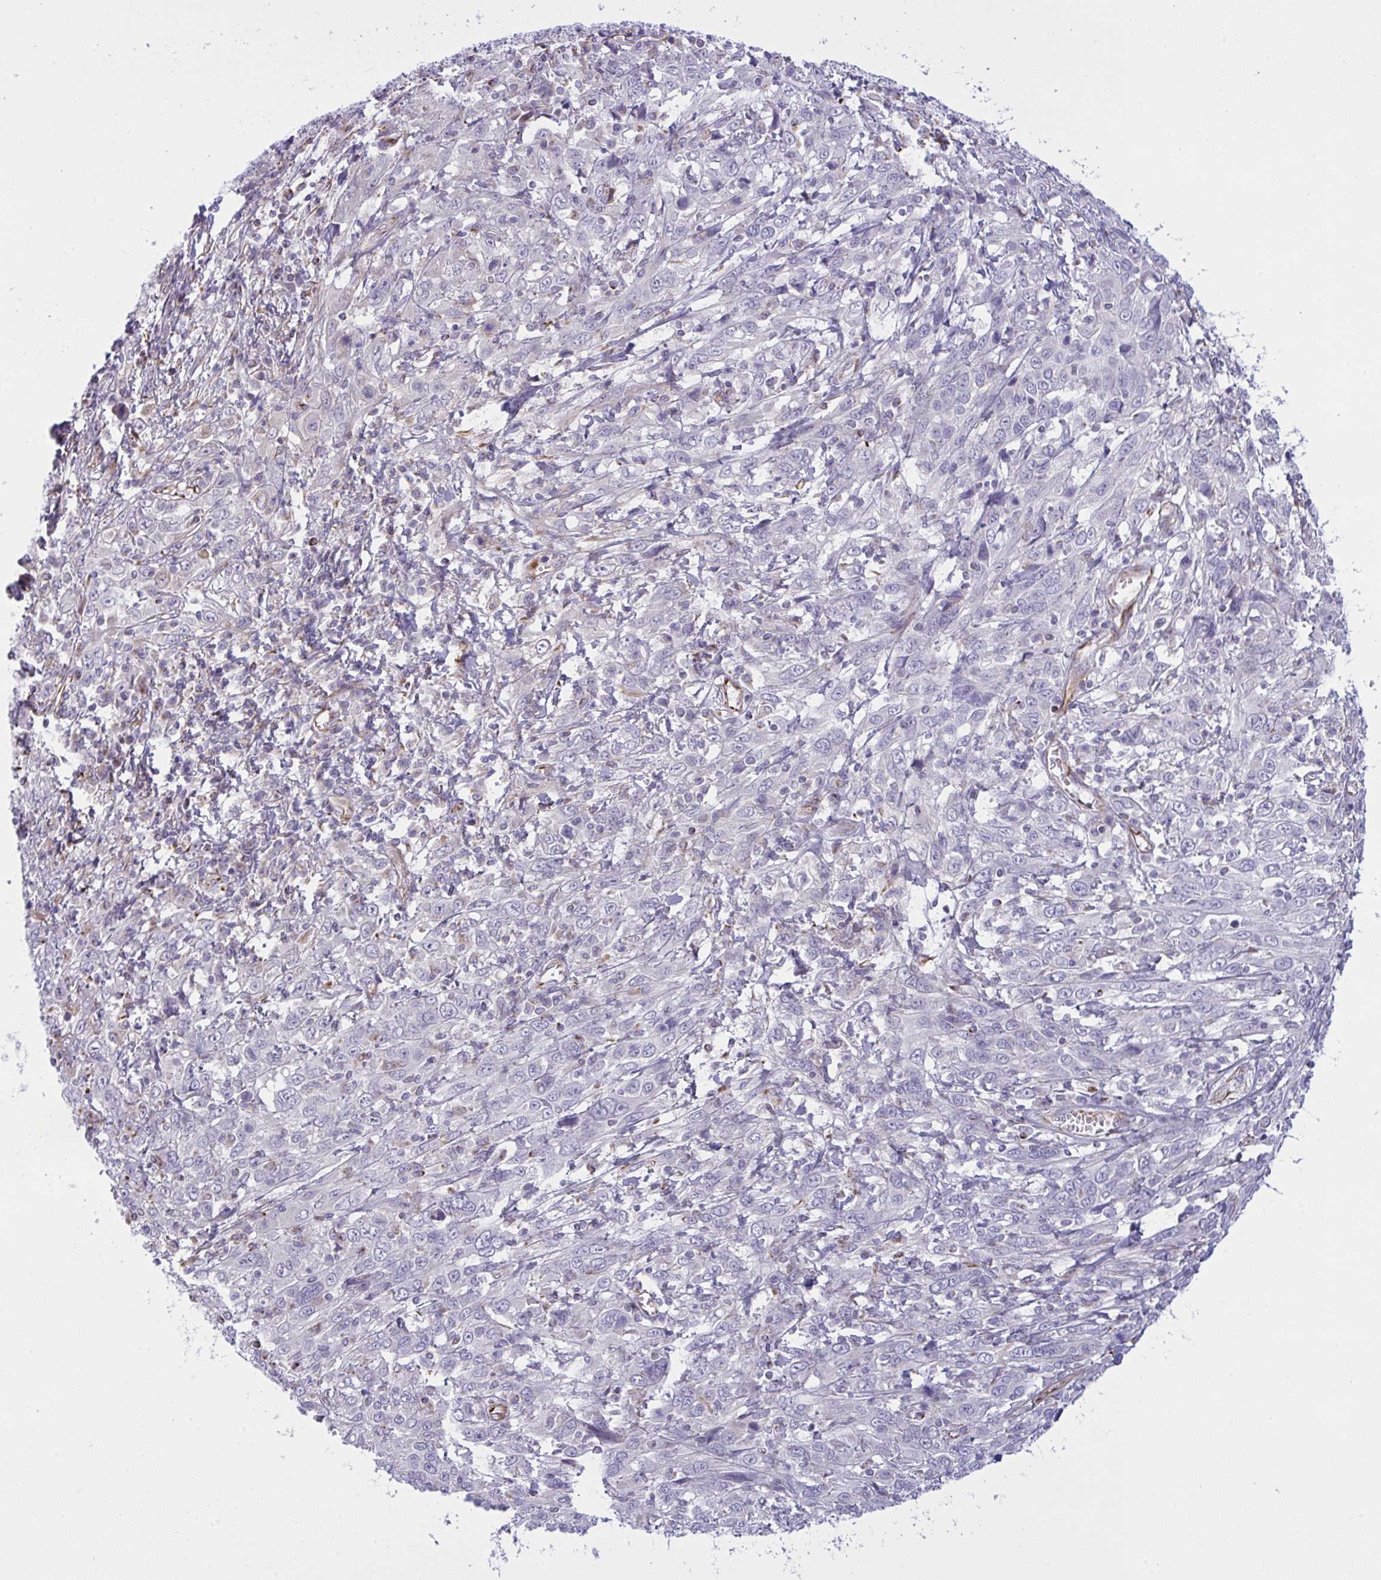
{"staining": {"intensity": "negative", "quantity": "none", "location": "none"}, "tissue": "cervical cancer", "cell_type": "Tumor cells", "image_type": "cancer", "snomed": [{"axis": "morphology", "description": "Squamous cell carcinoma, NOS"}, {"axis": "topography", "description": "Cervix"}], "caption": "An immunohistochemistry (IHC) image of cervical squamous cell carcinoma is shown. There is no staining in tumor cells of cervical squamous cell carcinoma.", "gene": "DCBLD1", "patient": {"sex": "female", "age": 46}}